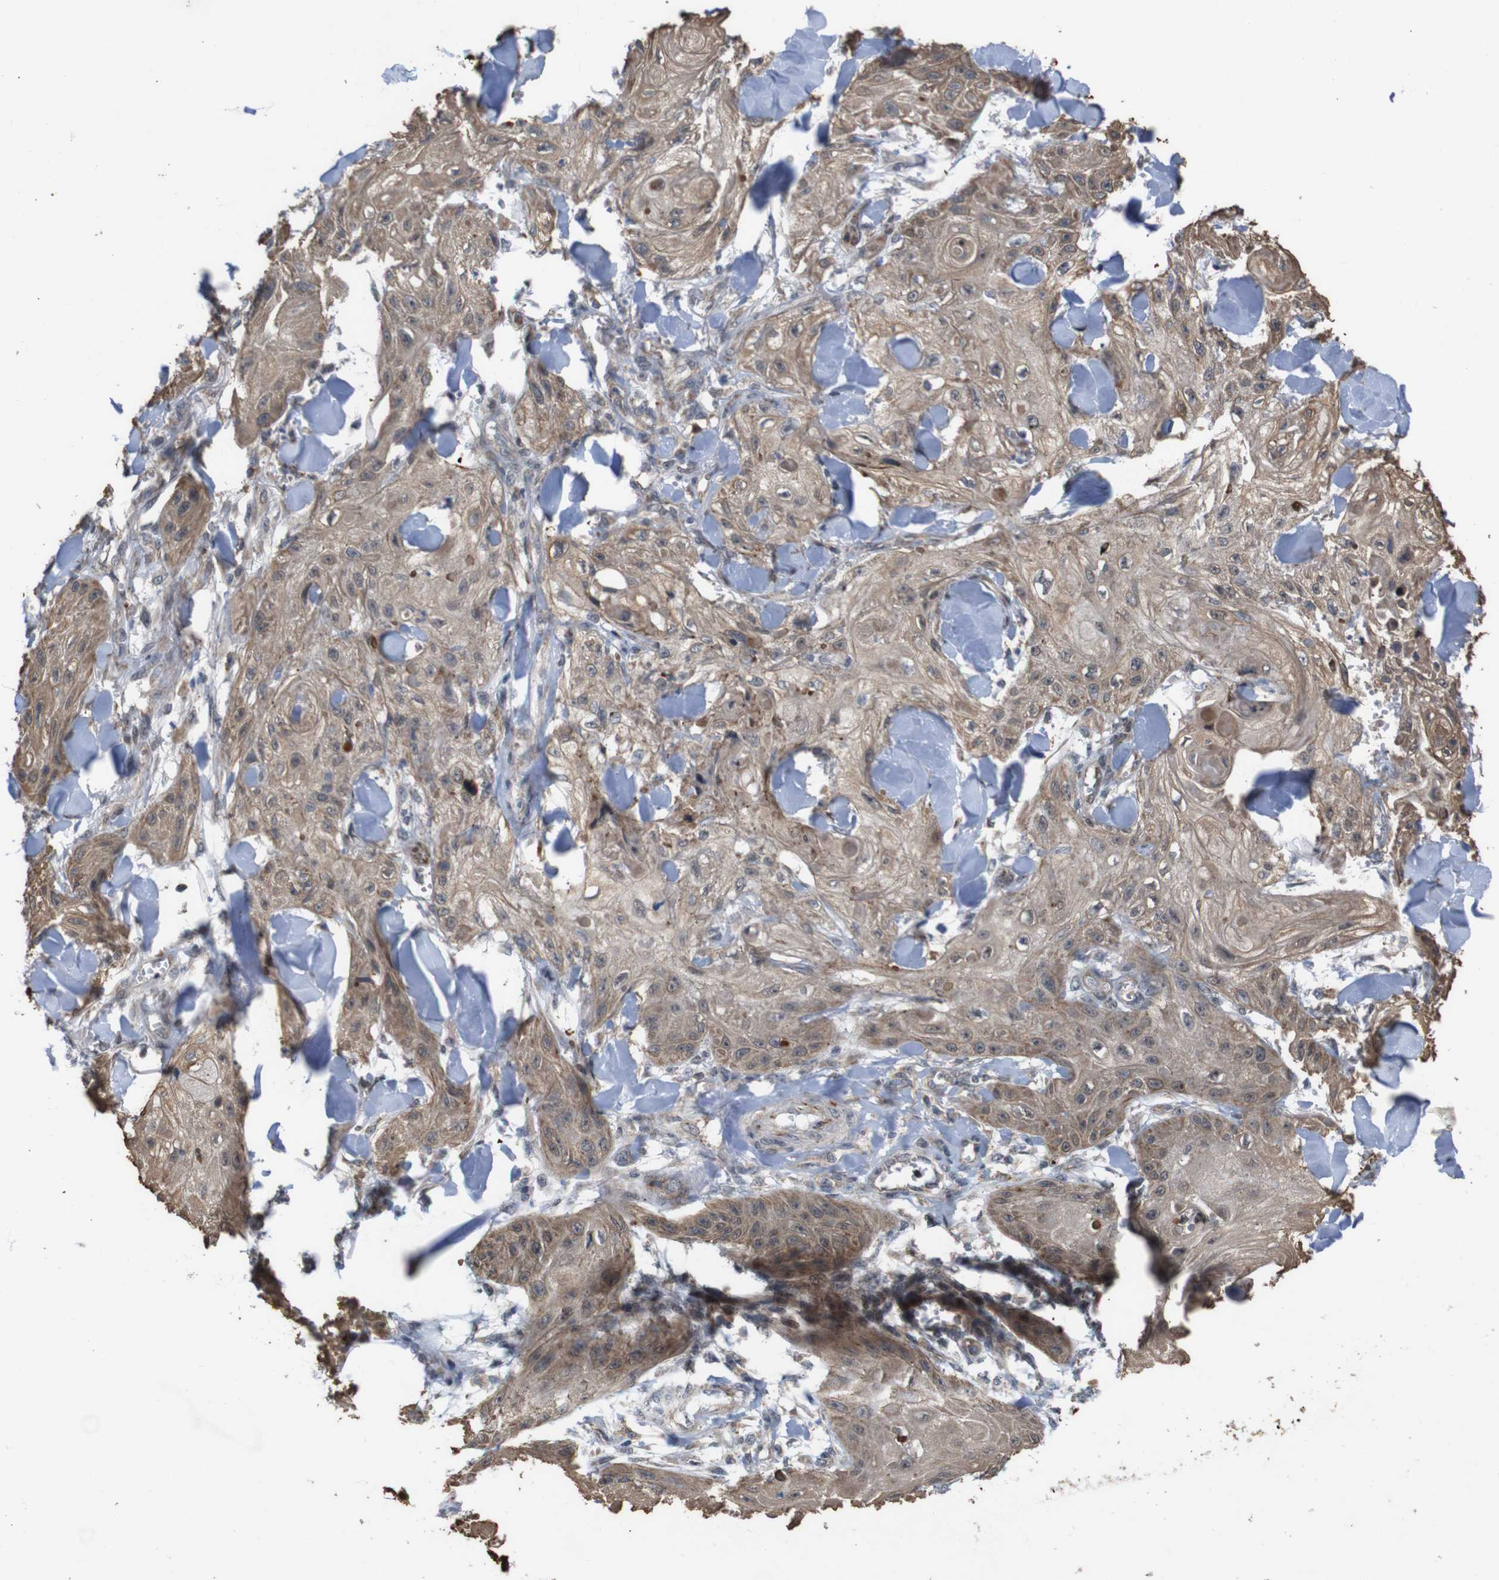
{"staining": {"intensity": "moderate", "quantity": ">75%", "location": "cytoplasmic/membranous"}, "tissue": "skin cancer", "cell_type": "Tumor cells", "image_type": "cancer", "snomed": [{"axis": "morphology", "description": "Squamous cell carcinoma, NOS"}, {"axis": "topography", "description": "Skin"}], "caption": "Immunohistochemistry (IHC) micrograph of neoplastic tissue: human skin squamous cell carcinoma stained using immunohistochemistry (IHC) displays medium levels of moderate protein expression localized specifically in the cytoplasmic/membranous of tumor cells, appearing as a cytoplasmic/membranous brown color.", "gene": "ATP7B", "patient": {"sex": "male", "age": 74}}